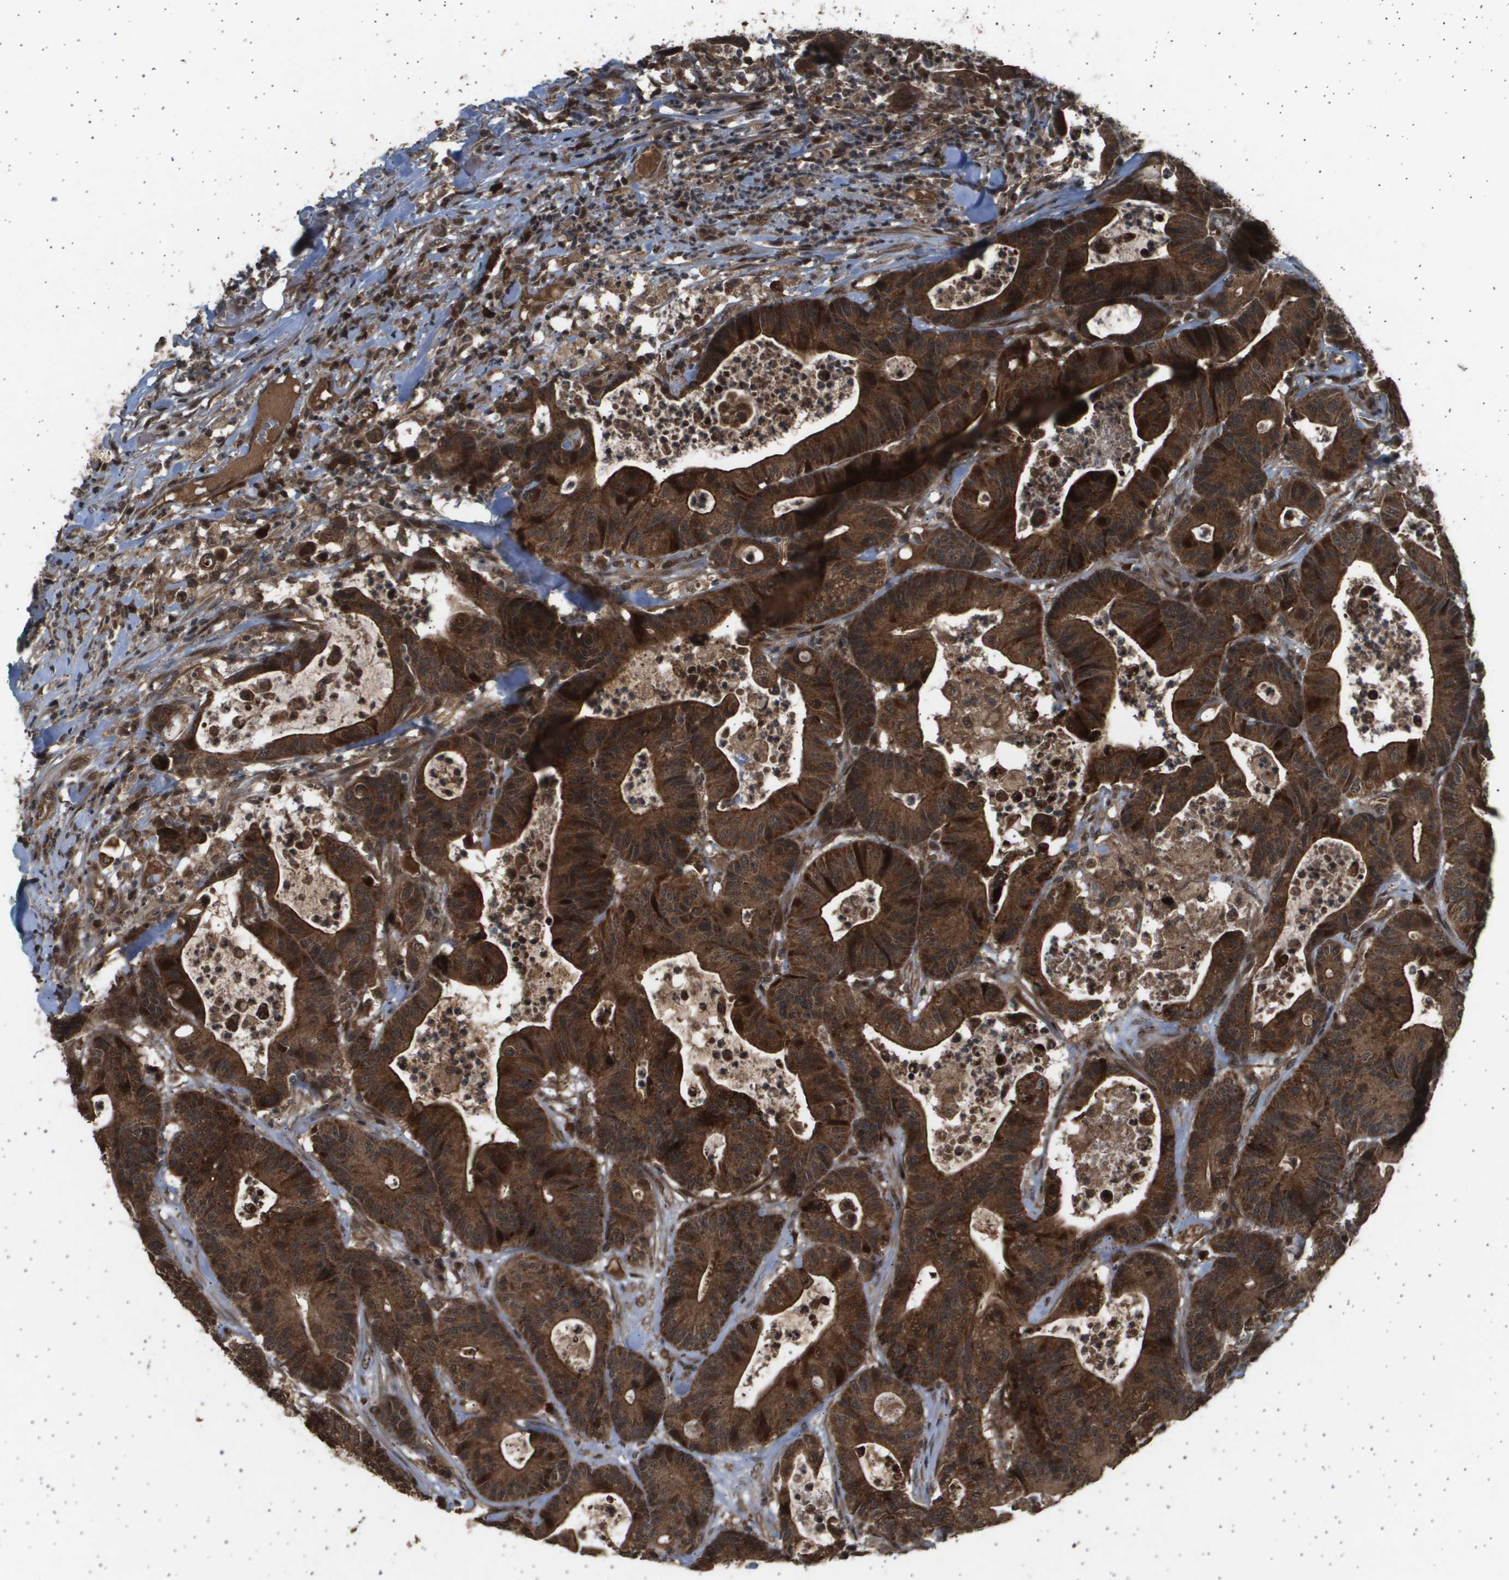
{"staining": {"intensity": "strong", "quantity": ">75%", "location": "cytoplasmic/membranous,nuclear"}, "tissue": "colorectal cancer", "cell_type": "Tumor cells", "image_type": "cancer", "snomed": [{"axis": "morphology", "description": "Adenocarcinoma, NOS"}, {"axis": "topography", "description": "Colon"}], "caption": "DAB (3,3'-diaminobenzidine) immunohistochemical staining of adenocarcinoma (colorectal) reveals strong cytoplasmic/membranous and nuclear protein positivity in approximately >75% of tumor cells.", "gene": "TNRC6A", "patient": {"sex": "female", "age": 84}}